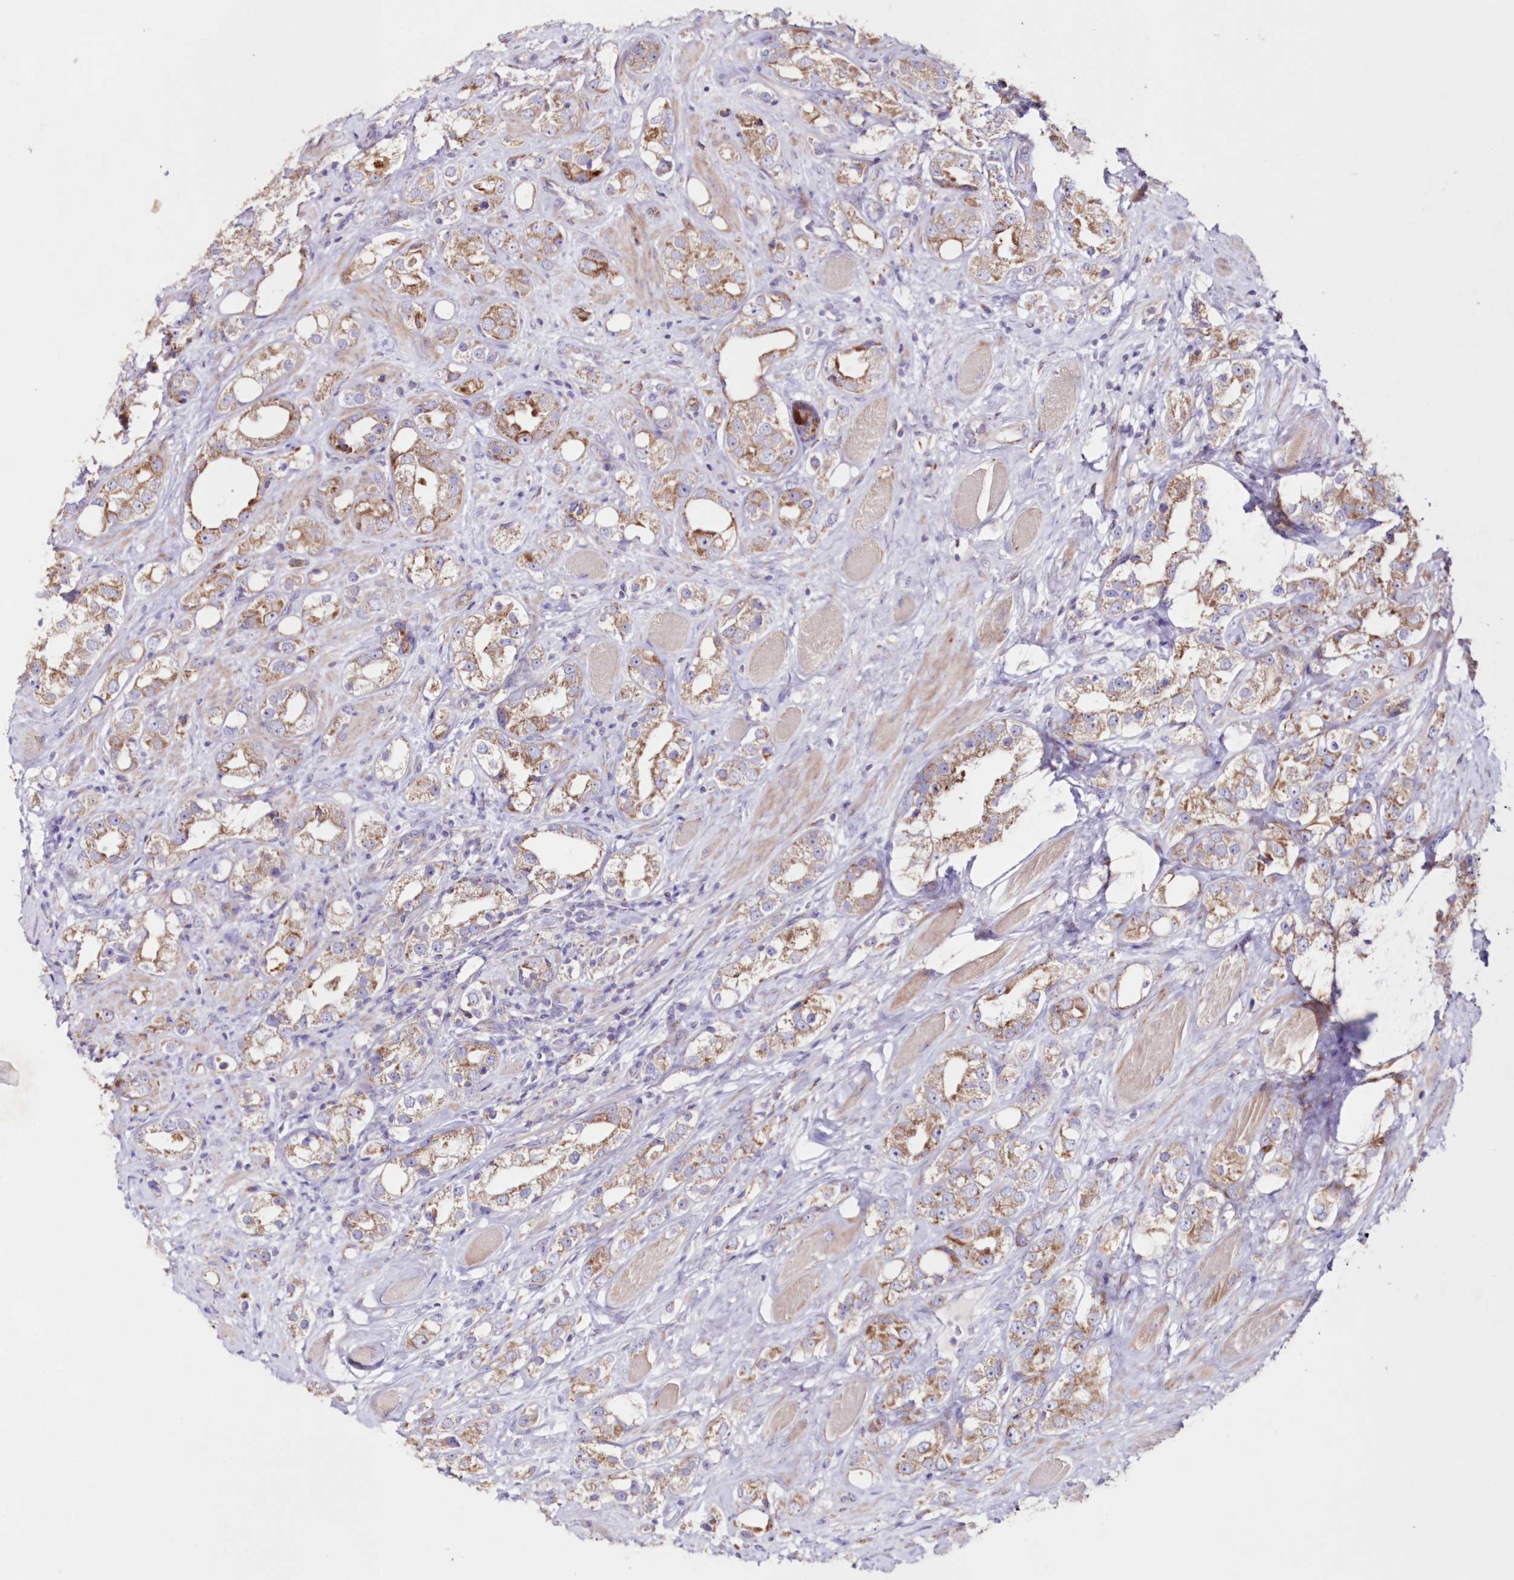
{"staining": {"intensity": "moderate", "quantity": ">75%", "location": "cytoplasmic/membranous"}, "tissue": "prostate cancer", "cell_type": "Tumor cells", "image_type": "cancer", "snomed": [{"axis": "morphology", "description": "Adenocarcinoma, NOS"}, {"axis": "topography", "description": "Prostate"}], "caption": "Prostate cancer (adenocarcinoma) stained for a protein reveals moderate cytoplasmic/membranous positivity in tumor cells.", "gene": "HADHB", "patient": {"sex": "male", "age": 79}}